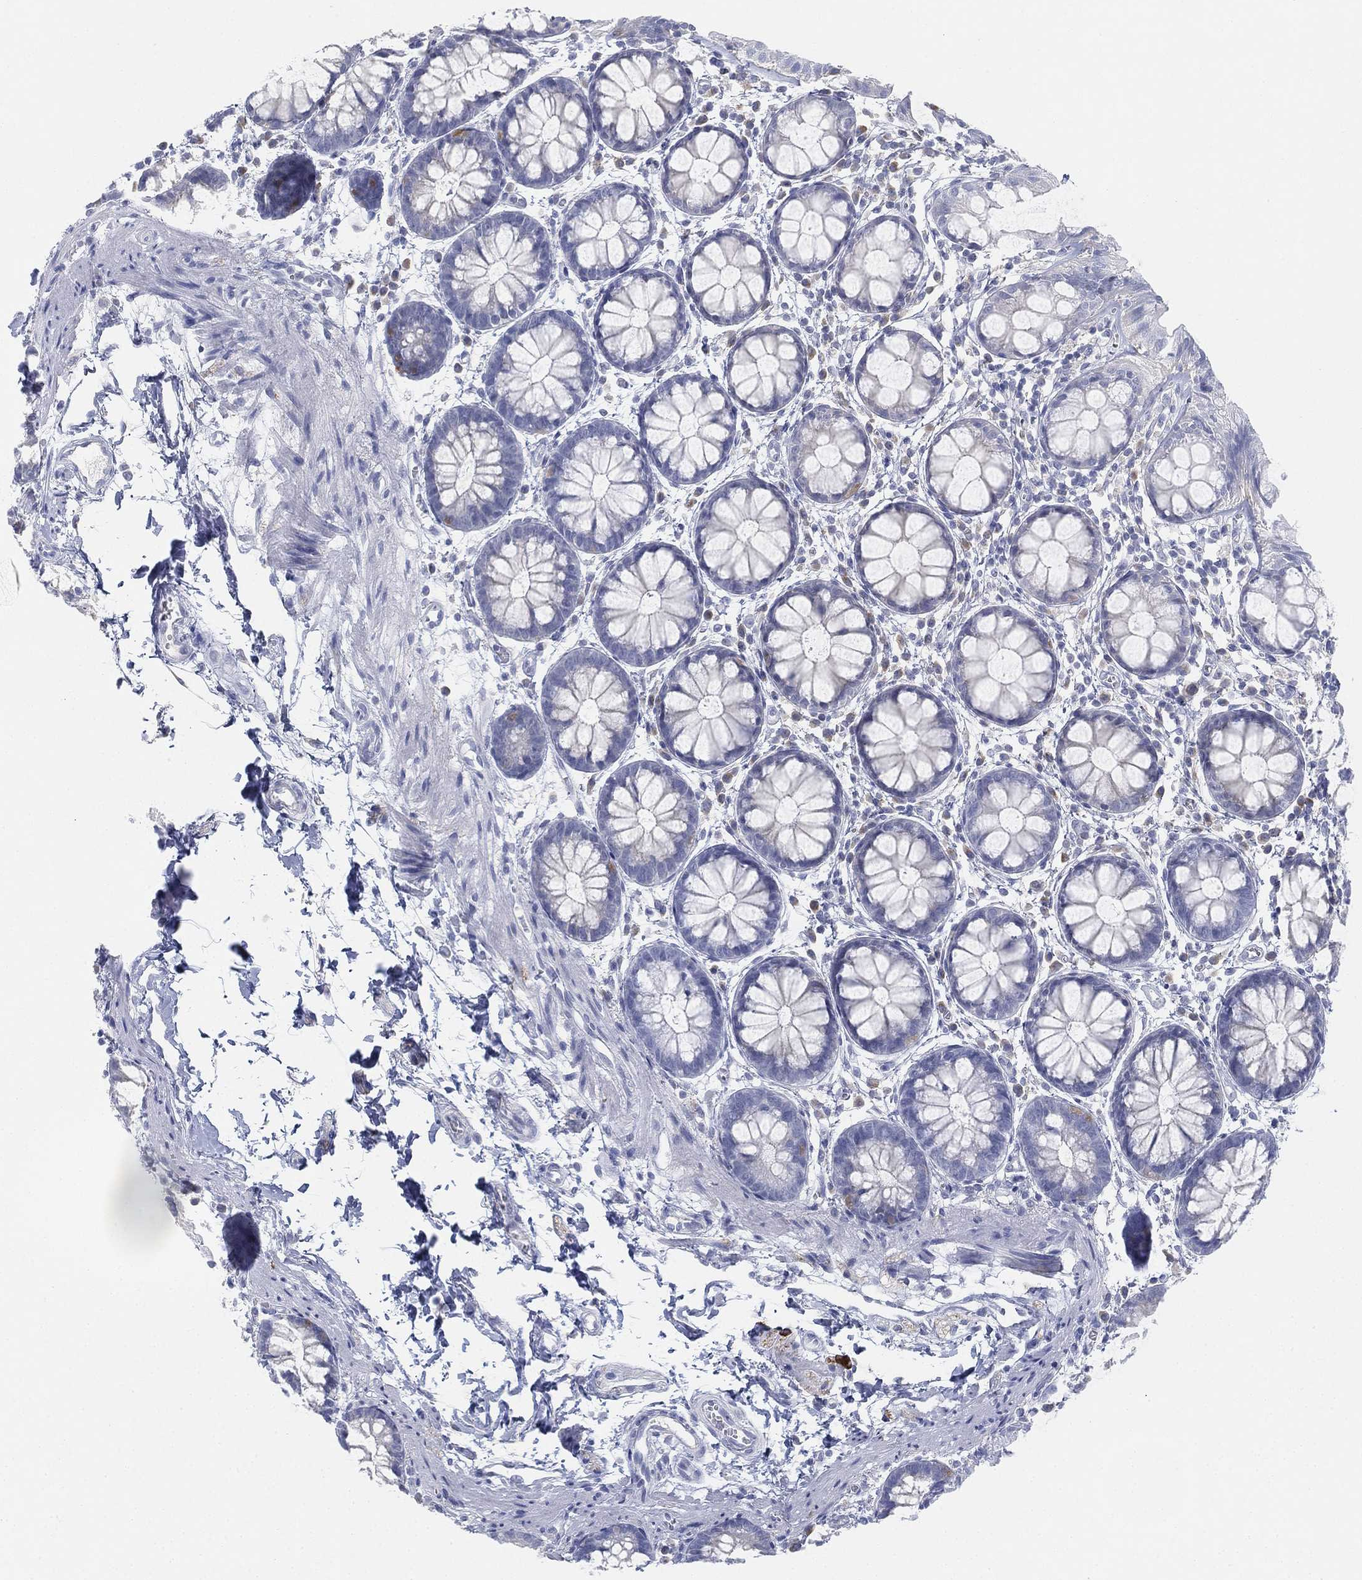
{"staining": {"intensity": "negative", "quantity": "none", "location": "none"}, "tissue": "rectum", "cell_type": "Glandular cells", "image_type": "normal", "snomed": [{"axis": "morphology", "description": "Normal tissue, NOS"}, {"axis": "topography", "description": "Rectum"}], "caption": "Immunohistochemical staining of benign rectum displays no significant staining in glandular cells. The staining is performed using DAB brown chromogen with nuclei counter-stained in using hematoxylin.", "gene": "GCNA", "patient": {"sex": "male", "age": 57}}